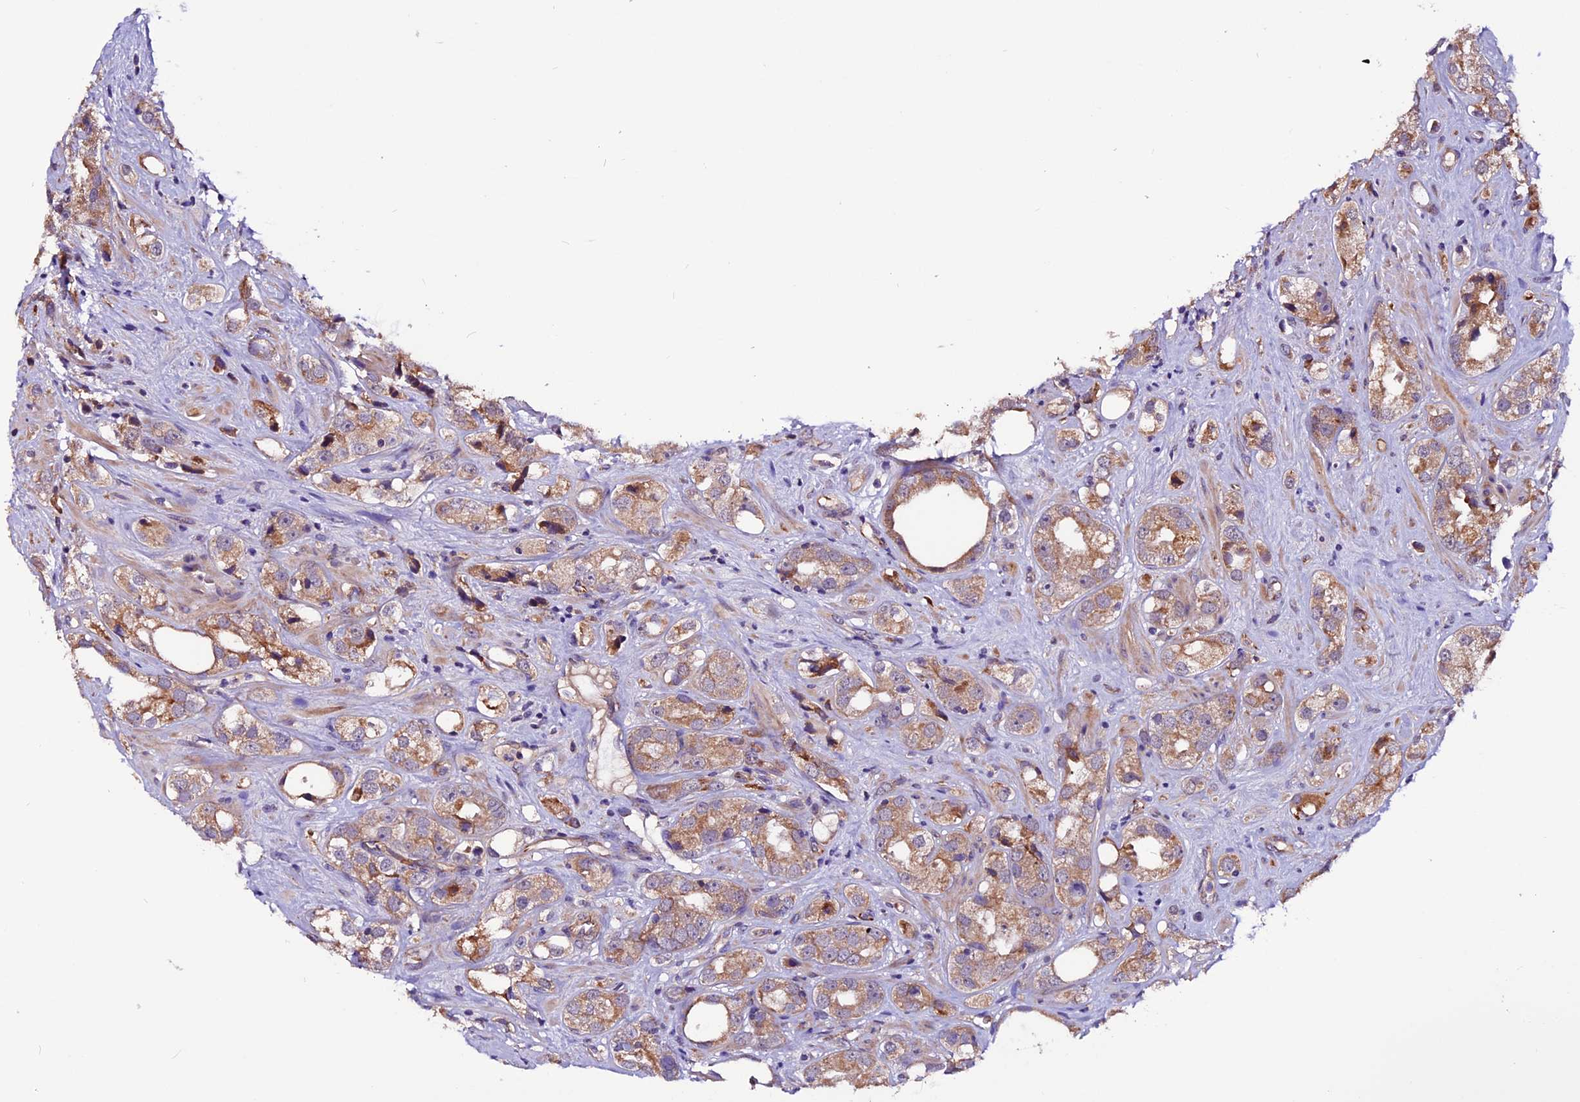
{"staining": {"intensity": "moderate", "quantity": ">75%", "location": "cytoplasmic/membranous"}, "tissue": "prostate cancer", "cell_type": "Tumor cells", "image_type": "cancer", "snomed": [{"axis": "morphology", "description": "Adenocarcinoma, NOS"}, {"axis": "topography", "description": "Prostate"}], "caption": "Human prostate cancer stained with a brown dye exhibits moderate cytoplasmic/membranous positive positivity in about >75% of tumor cells.", "gene": "RINL", "patient": {"sex": "male", "age": 79}}